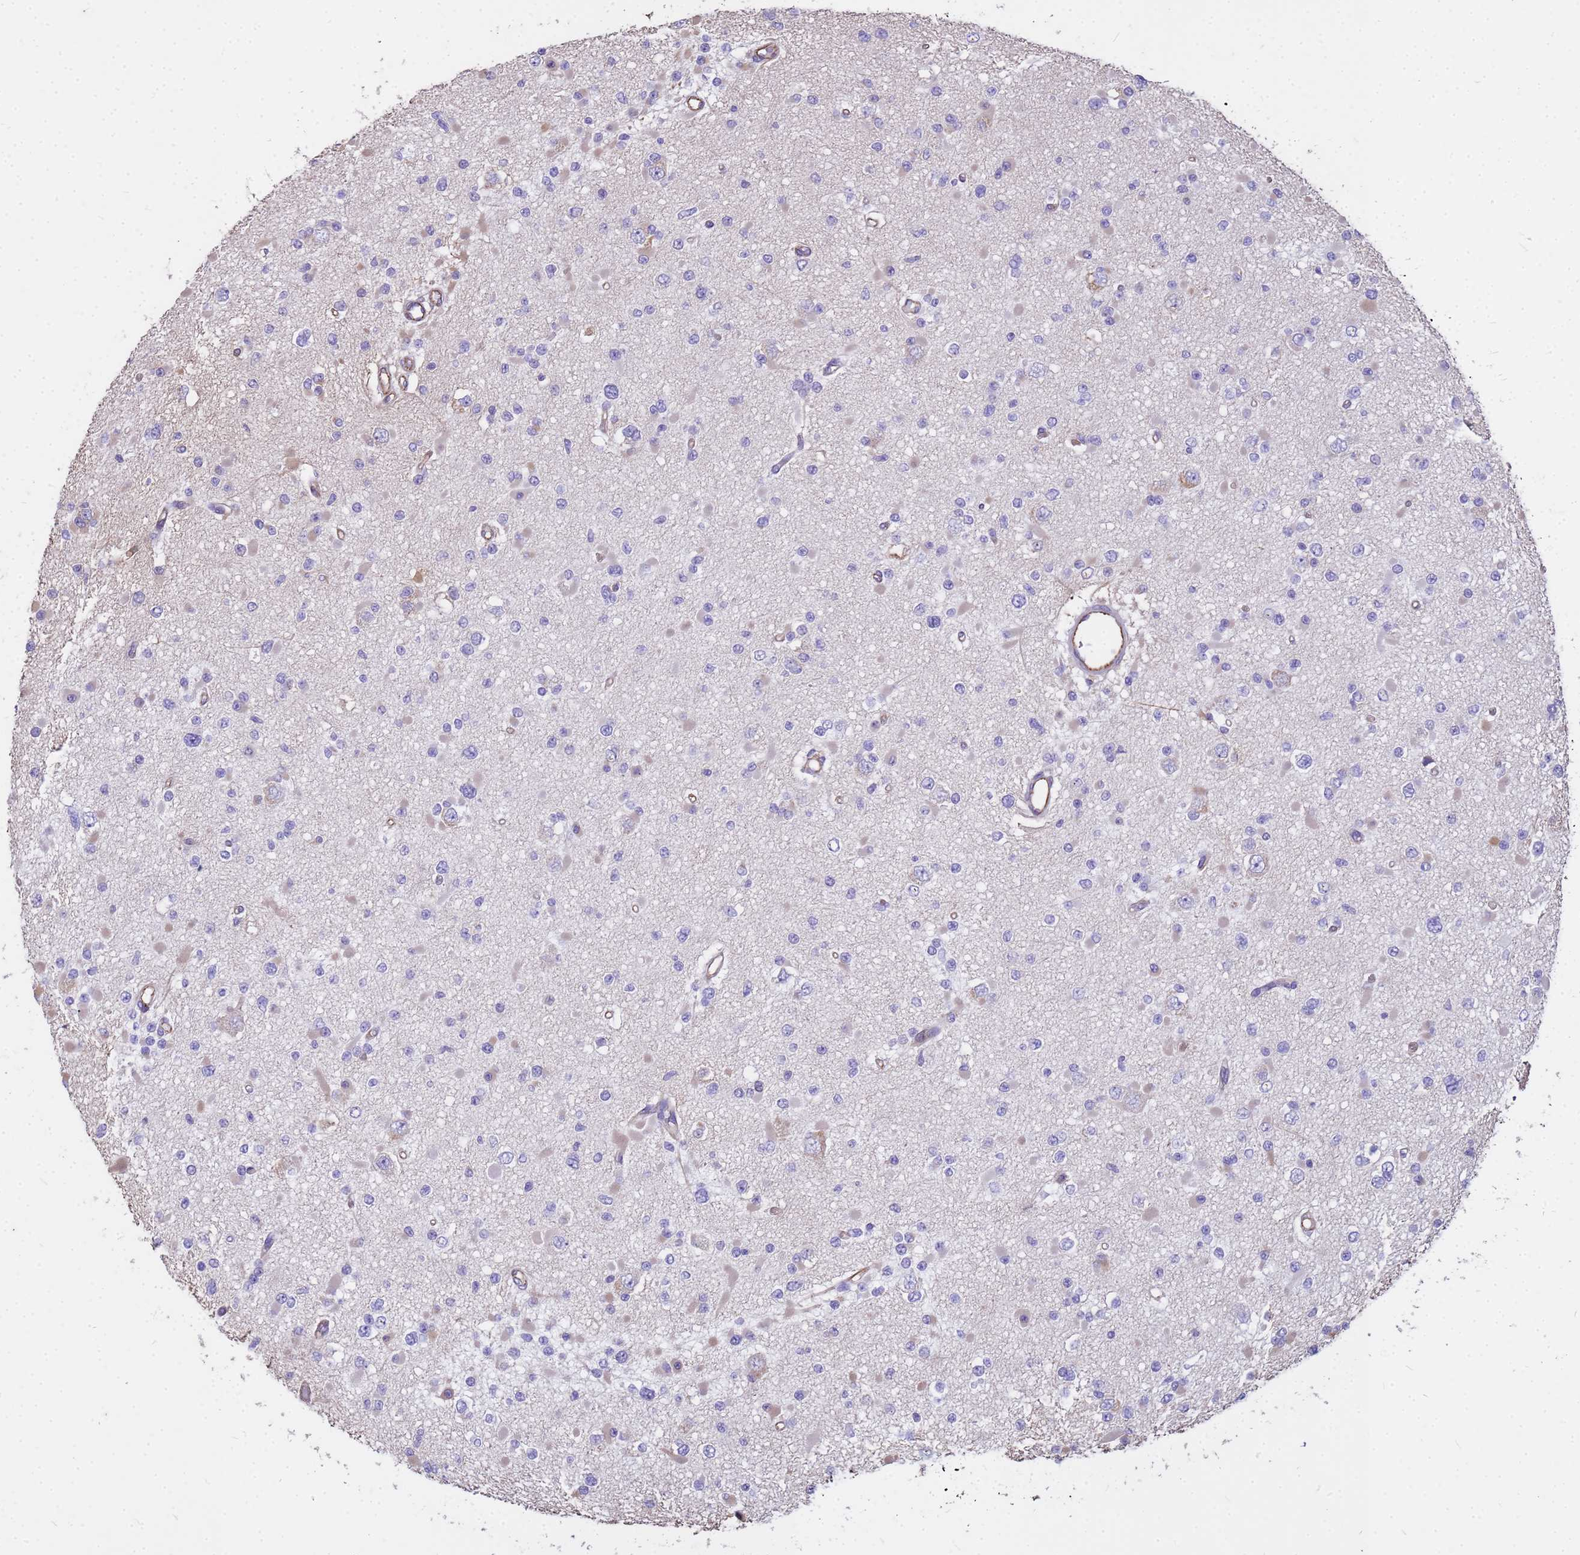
{"staining": {"intensity": "negative", "quantity": "none", "location": "none"}, "tissue": "glioma", "cell_type": "Tumor cells", "image_type": "cancer", "snomed": [{"axis": "morphology", "description": "Glioma, malignant, Low grade"}, {"axis": "topography", "description": "Brain"}], "caption": "There is no significant positivity in tumor cells of low-grade glioma (malignant).", "gene": "TCEAL3", "patient": {"sex": "female", "age": 22}}